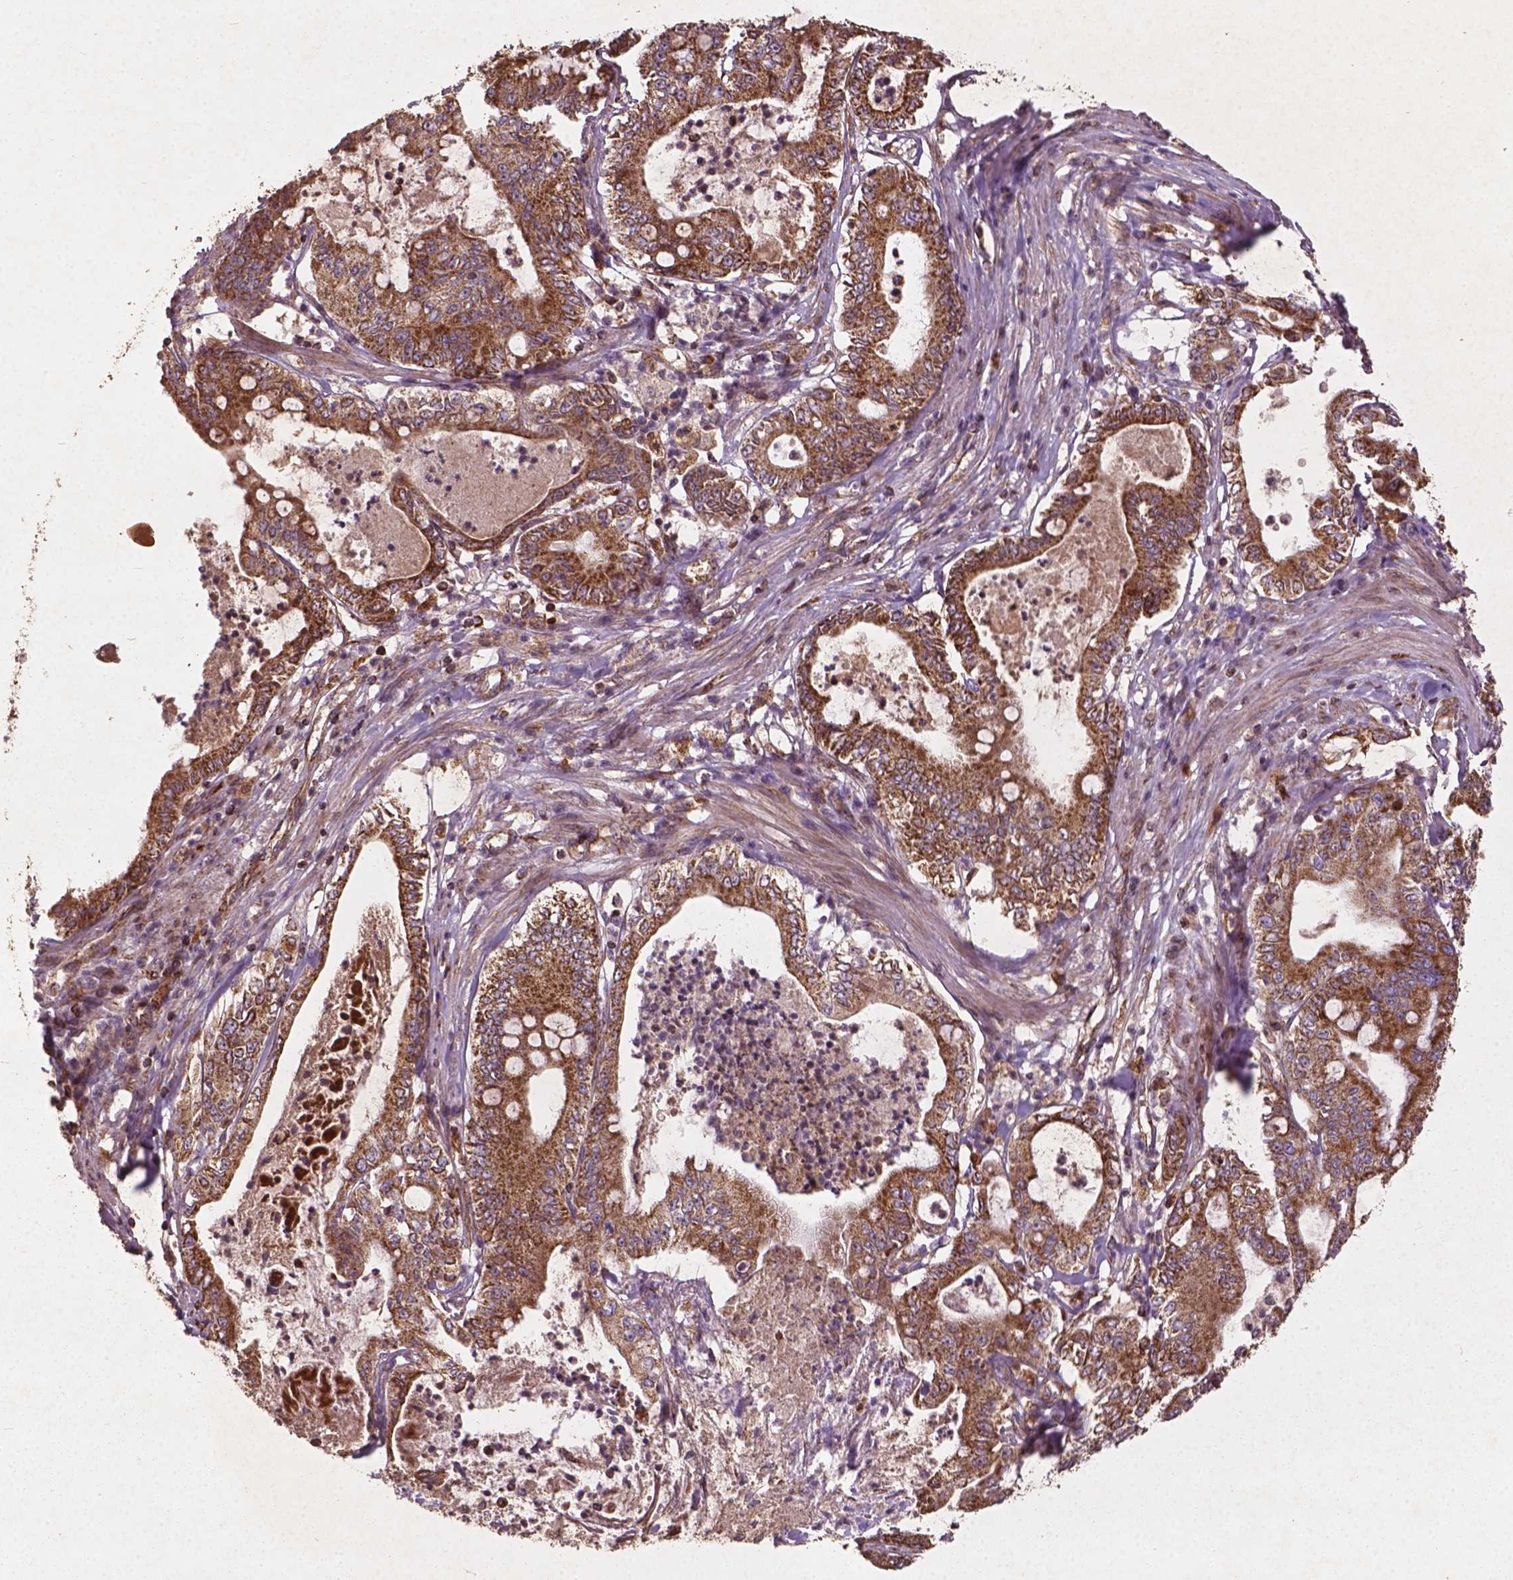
{"staining": {"intensity": "strong", "quantity": ">75%", "location": "cytoplasmic/membranous"}, "tissue": "pancreatic cancer", "cell_type": "Tumor cells", "image_type": "cancer", "snomed": [{"axis": "morphology", "description": "Adenocarcinoma, NOS"}, {"axis": "topography", "description": "Pancreas"}], "caption": "Immunohistochemistry (IHC) histopathology image of human pancreatic adenocarcinoma stained for a protein (brown), which reveals high levels of strong cytoplasmic/membranous staining in about >75% of tumor cells.", "gene": "UBXN2A", "patient": {"sex": "male", "age": 71}}